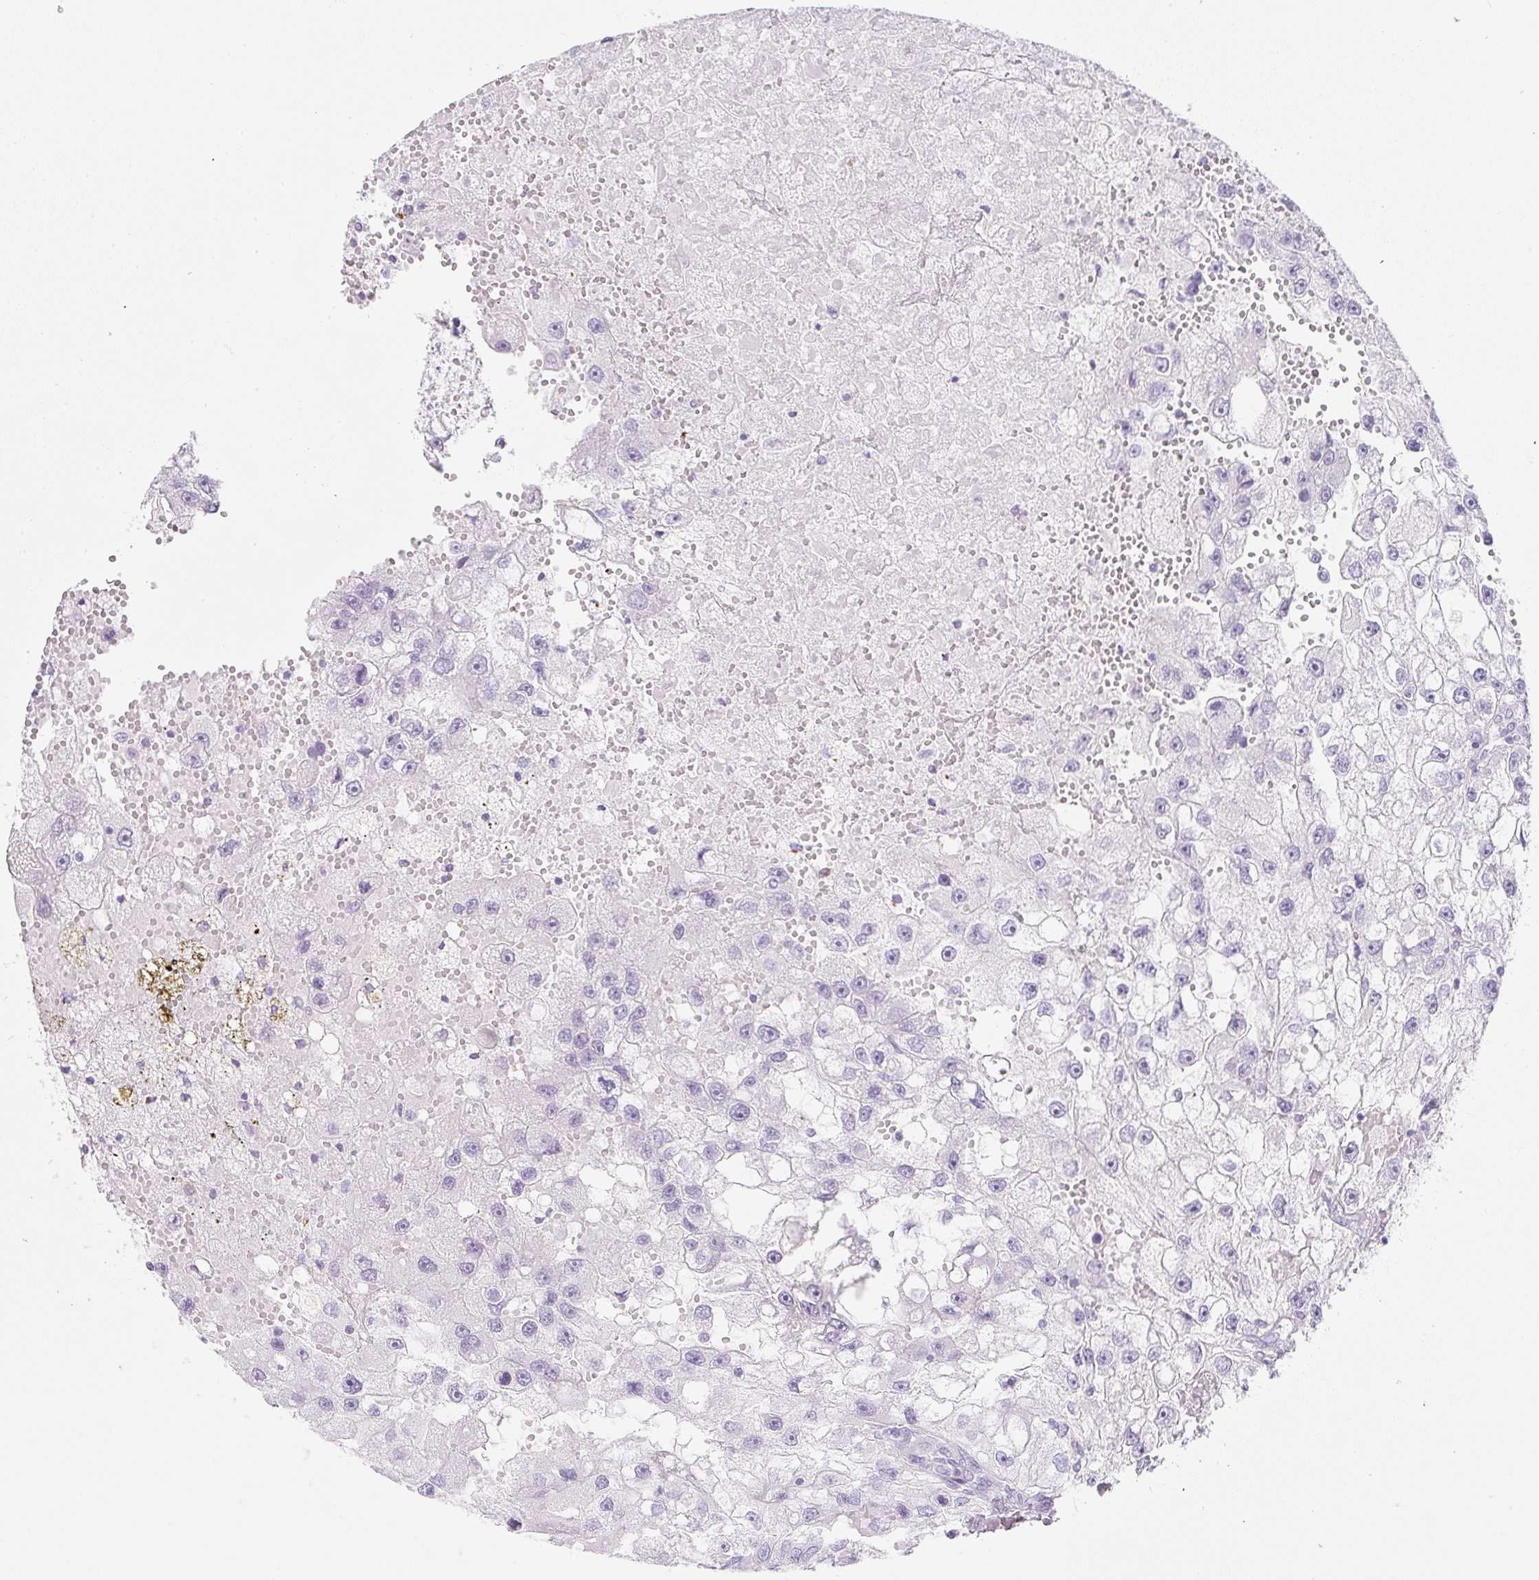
{"staining": {"intensity": "negative", "quantity": "none", "location": "none"}, "tissue": "renal cancer", "cell_type": "Tumor cells", "image_type": "cancer", "snomed": [{"axis": "morphology", "description": "Adenocarcinoma, NOS"}, {"axis": "topography", "description": "Kidney"}], "caption": "Immunohistochemistry (IHC) histopathology image of neoplastic tissue: human renal cancer (adenocarcinoma) stained with DAB (3,3'-diaminobenzidine) demonstrates no significant protein expression in tumor cells.", "gene": "ZNF689", "patient": {"sex": "male", "age": 63}}